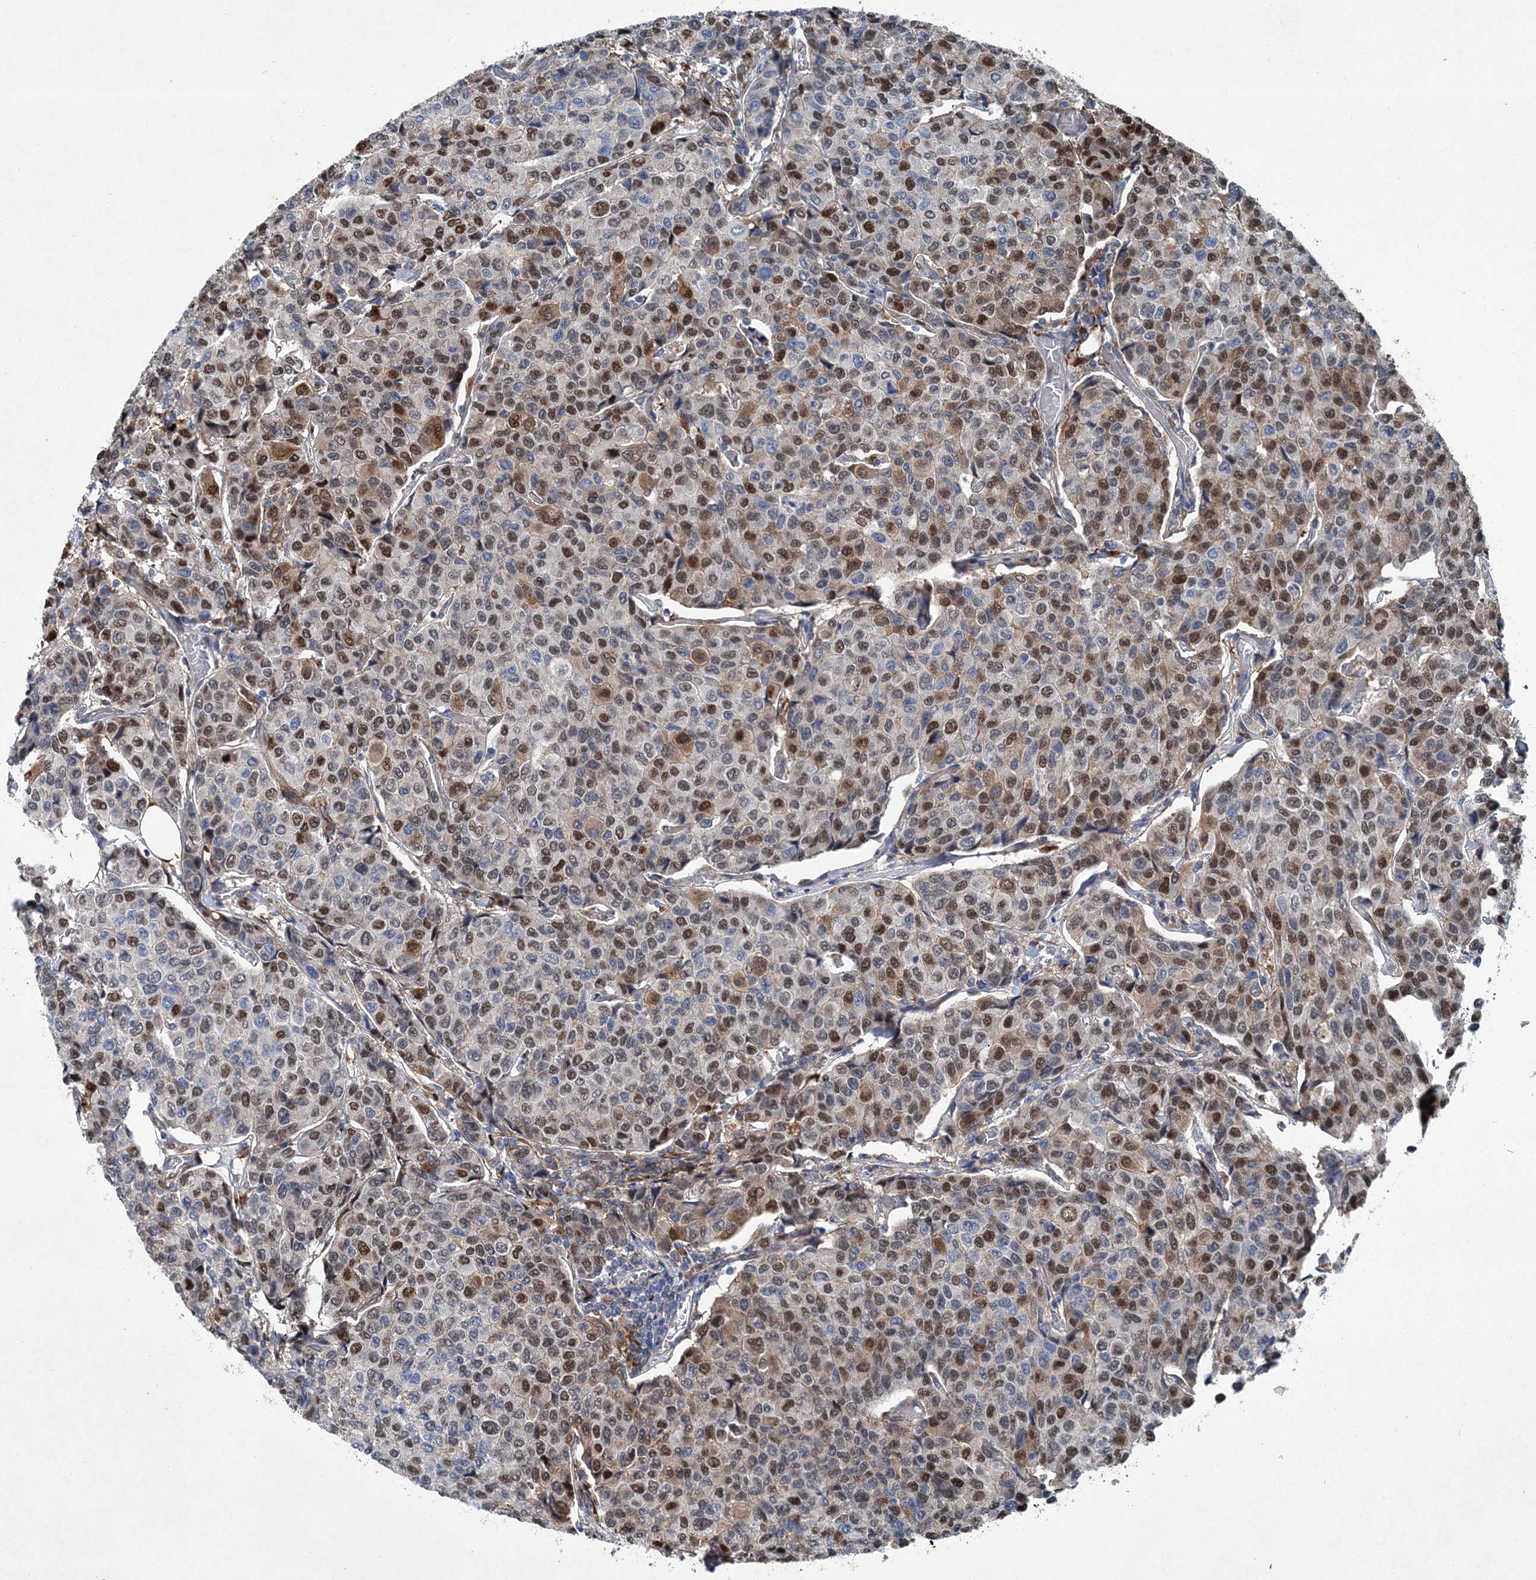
{"staining": {"intensity": "moderate", "quantity": "25%-75%", "location": "cytoplasmic/membranous,nuclear"}, "tissue": "breast cancer", "cell_type": "Tumor cells", "image_type": "cancer", "snomed": [{"axis": "morphology", "description": "Duct carcinoma"}, {"axis": "topography", "description": "Breast"}], "caption": "Human breast cancer stained for a protein (brown) displays moderate cytoplasmic/membranous and nuclear positive staining in approximately 25%-75% of tumor cells.", "gene": "SPOPL", "patient": {"sex": "female", "age": 55}}